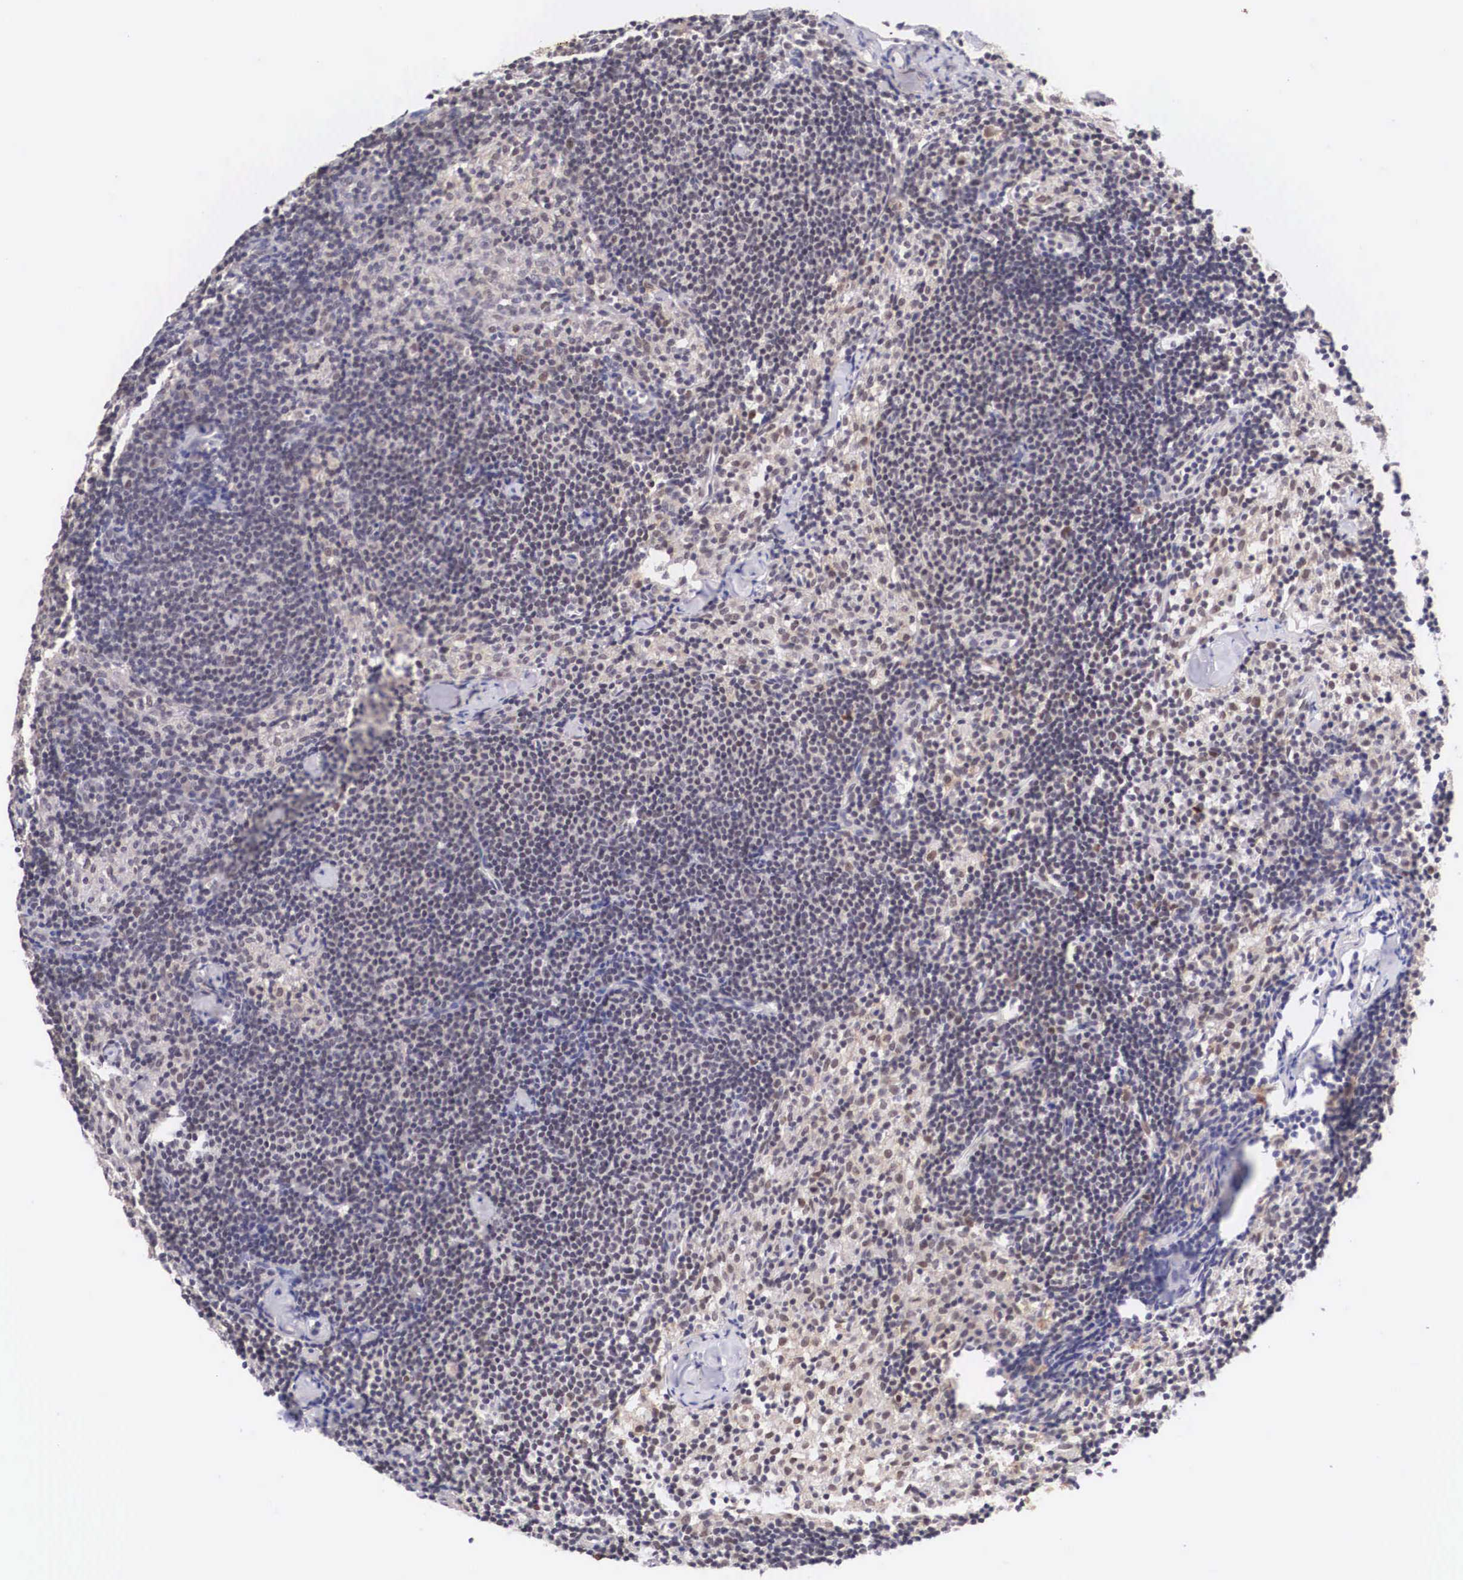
{"staining": {"intensity": "moderate", "quantity": "25%-75%", "location": "nuclear"}, "tissue": "lymph node", "cell_type": "Germinal center cells", "image_type": "normal", "snomed": [{"axis": "morphology", "description": "Normal tissue, NOS"}, {"axis": "topography", "description": "Lymph node"}], "caption": "Protein staining demonstrates moderate nuclear expression in about 25%-75% of germinal center cells in benign lymph node.", "gene": "ZNF275", "patient": {"sex": "female", "age": 35}}